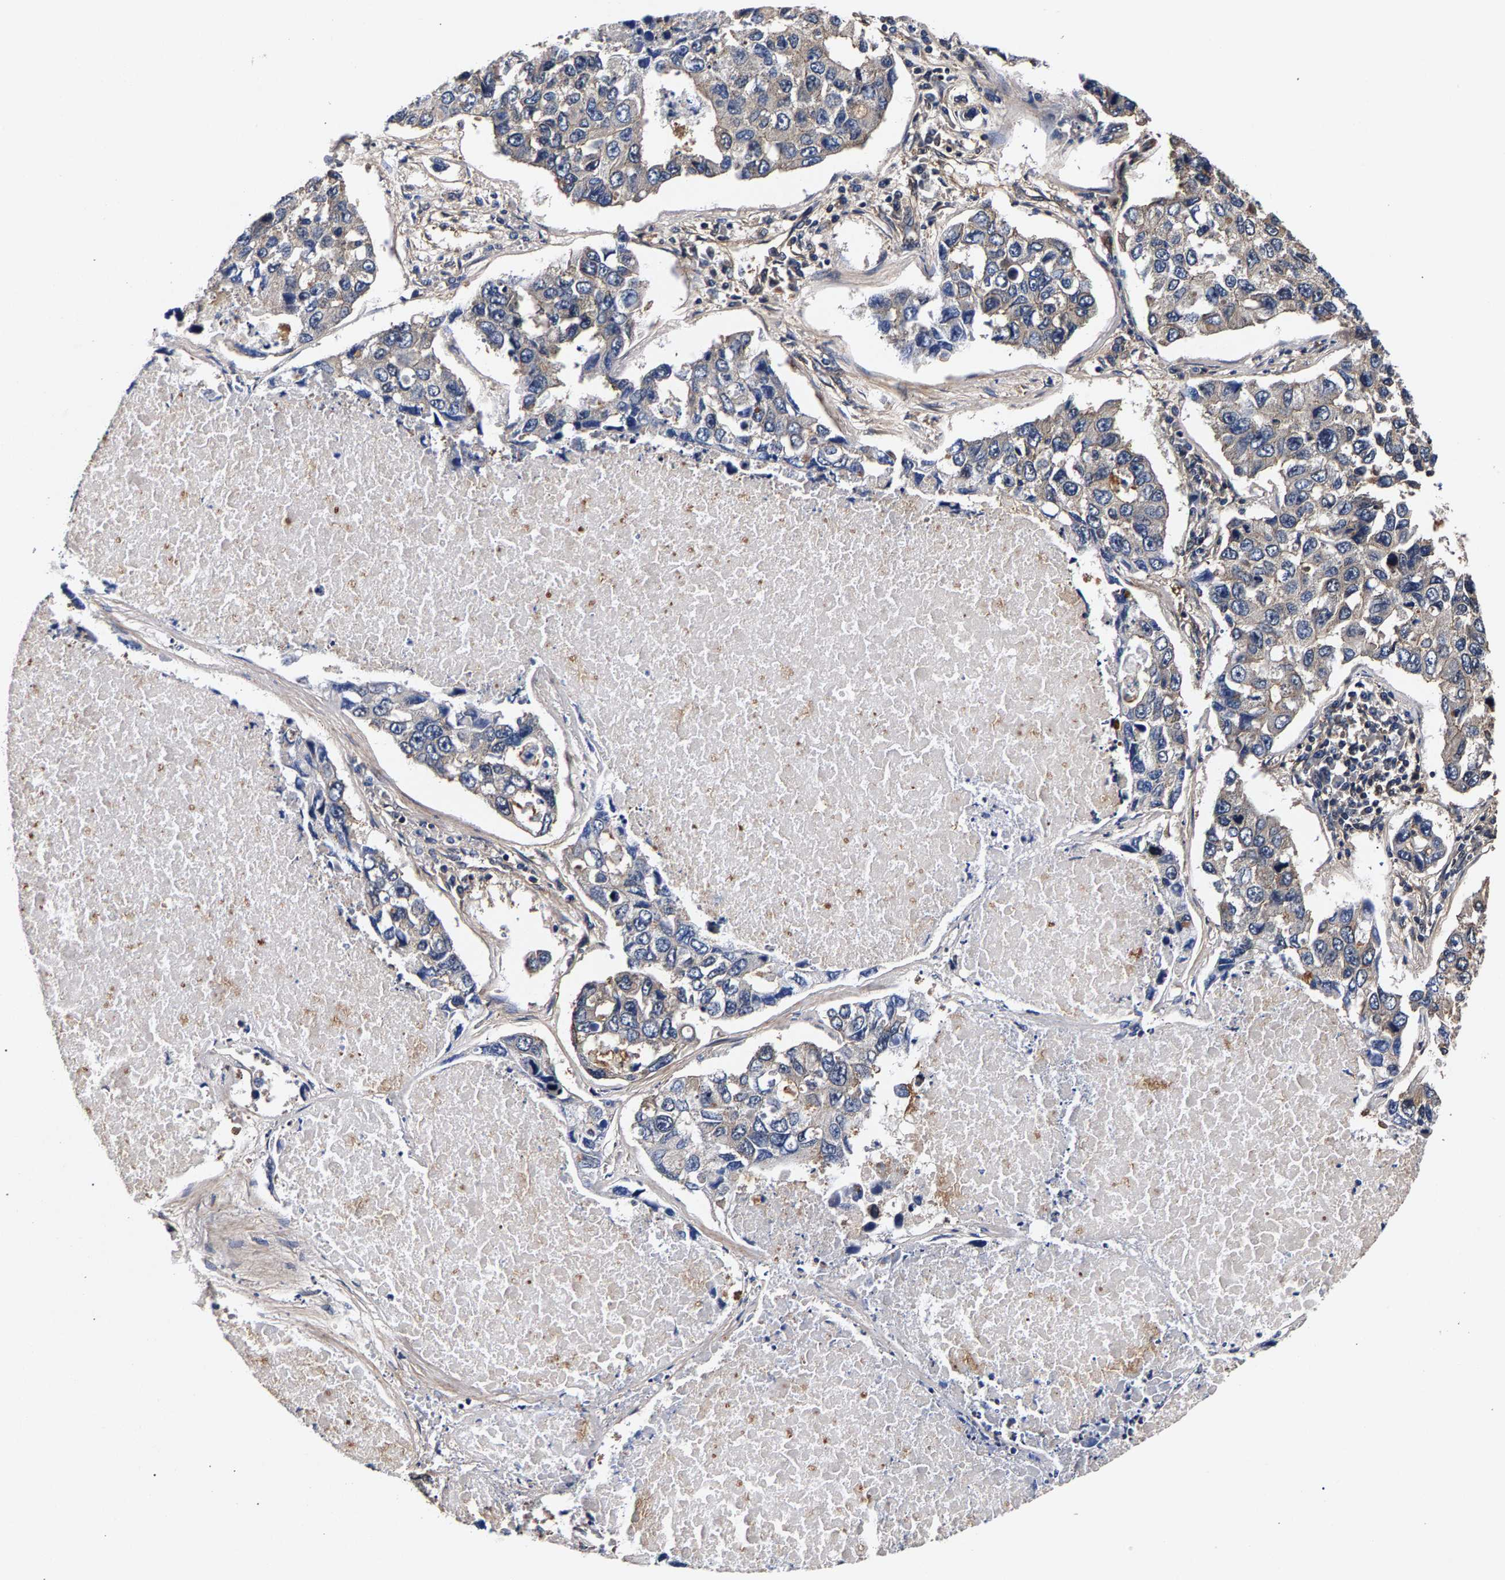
{"staining": {"intensity": "negative", "quantity": "none", "location": "none"}, "tissue": "lung cancer", "cell_type": "Tumor cells", "image_type": "cancer", "snomed": [{"axis": "morphology", "description": "Adenocarcinoma, NOS"}, {"axis": "topography", "description": "Lung"}], "caption": "There is no significant positivity in tumor cells of lung cancer (adenocarcinoma).", "gene": "MARCHF7", "patient": {"sex": "male", "age": 64}}